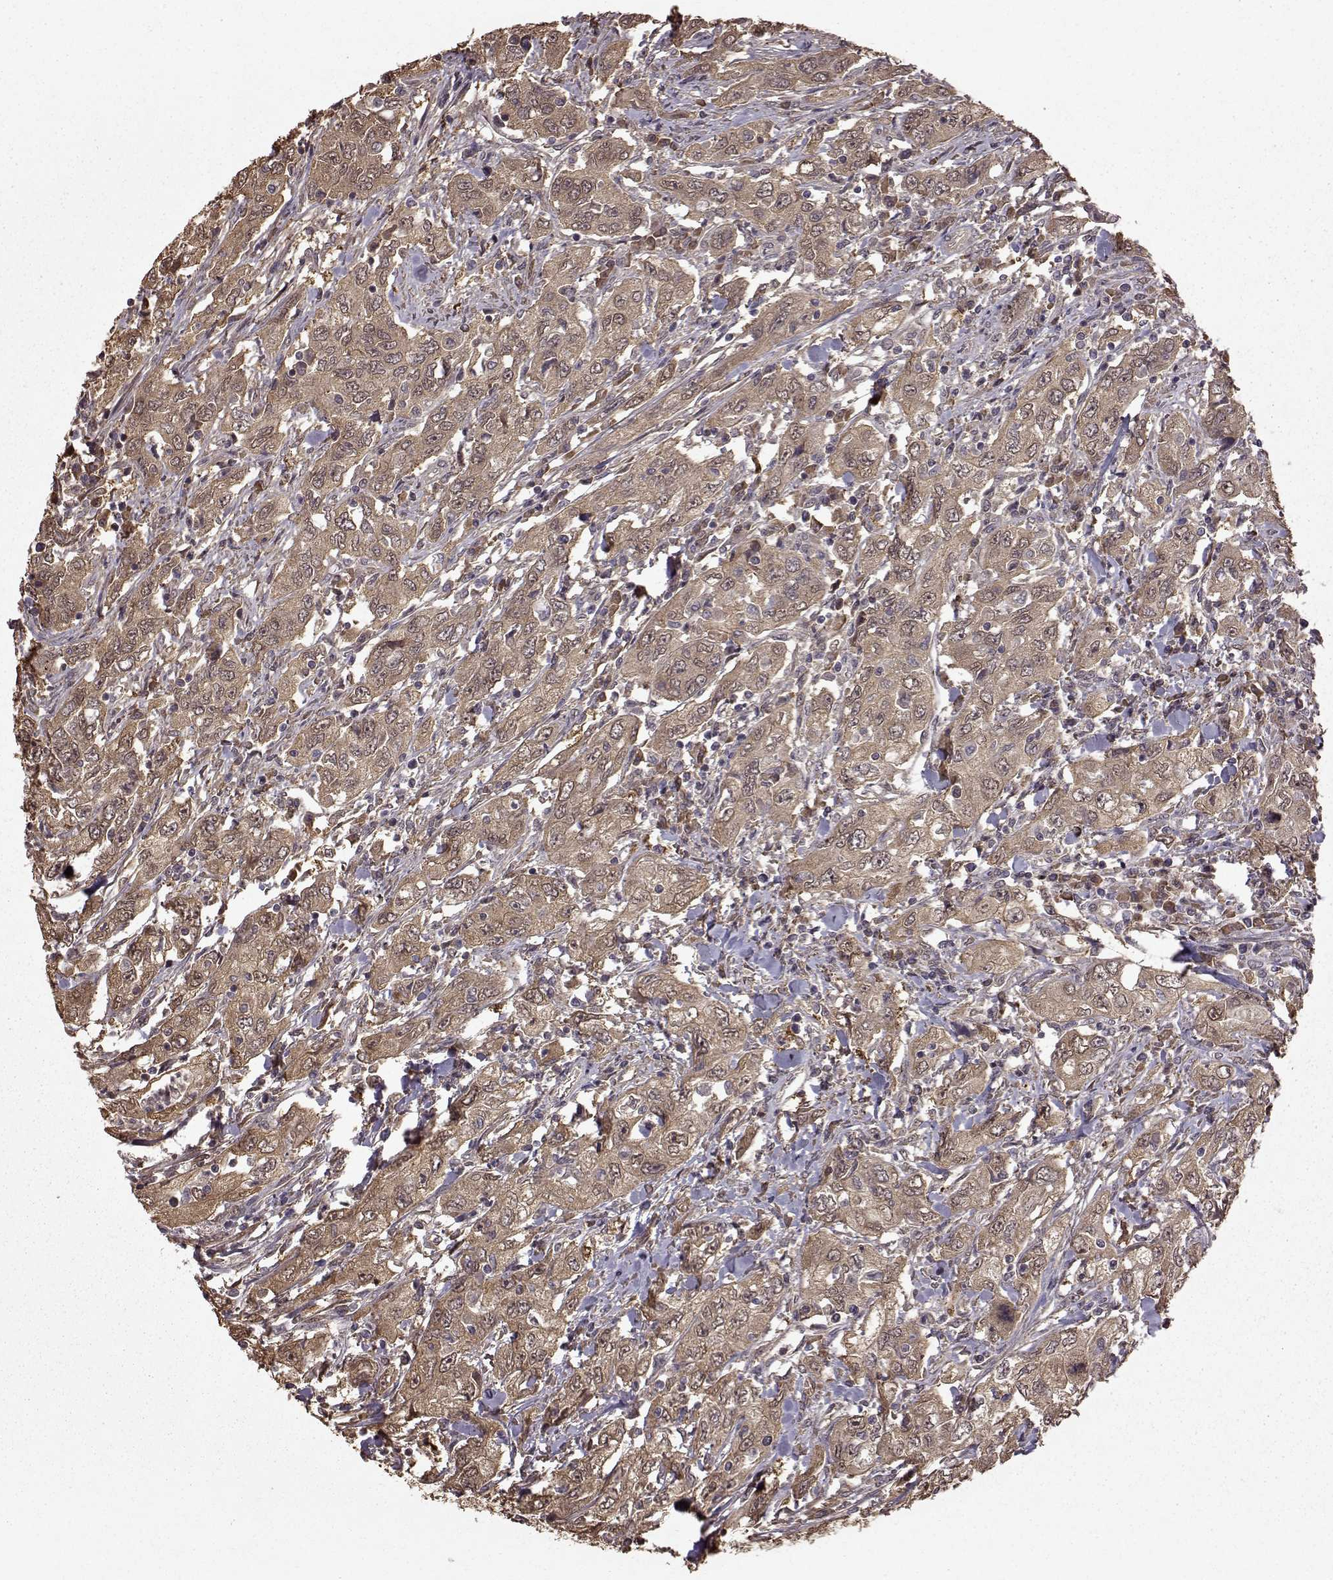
{"staining": {"intensity": "moderate", "quantity": ">75%", "location": "cytoplasmic/membranous"}, "tissue": "urothelial cancer", "cell_type": "Tumor cells", "image_type": "cancer", "snomed": [{"axis": "morphology", "description": "Urothelial carcinoma, High grade"}, {"axis": "topography", "description": "Urinary bladder"}], "caption": "Immunohistochemistry histopathology image of urothelial cancer stained for a protein (brown), which reveals medium levels of moderate cytoplasmic/membranous expression in about >75% of tumor cells.", "gene": "NME1-NME2", "patient": {"sex": "male", "age": 76}}